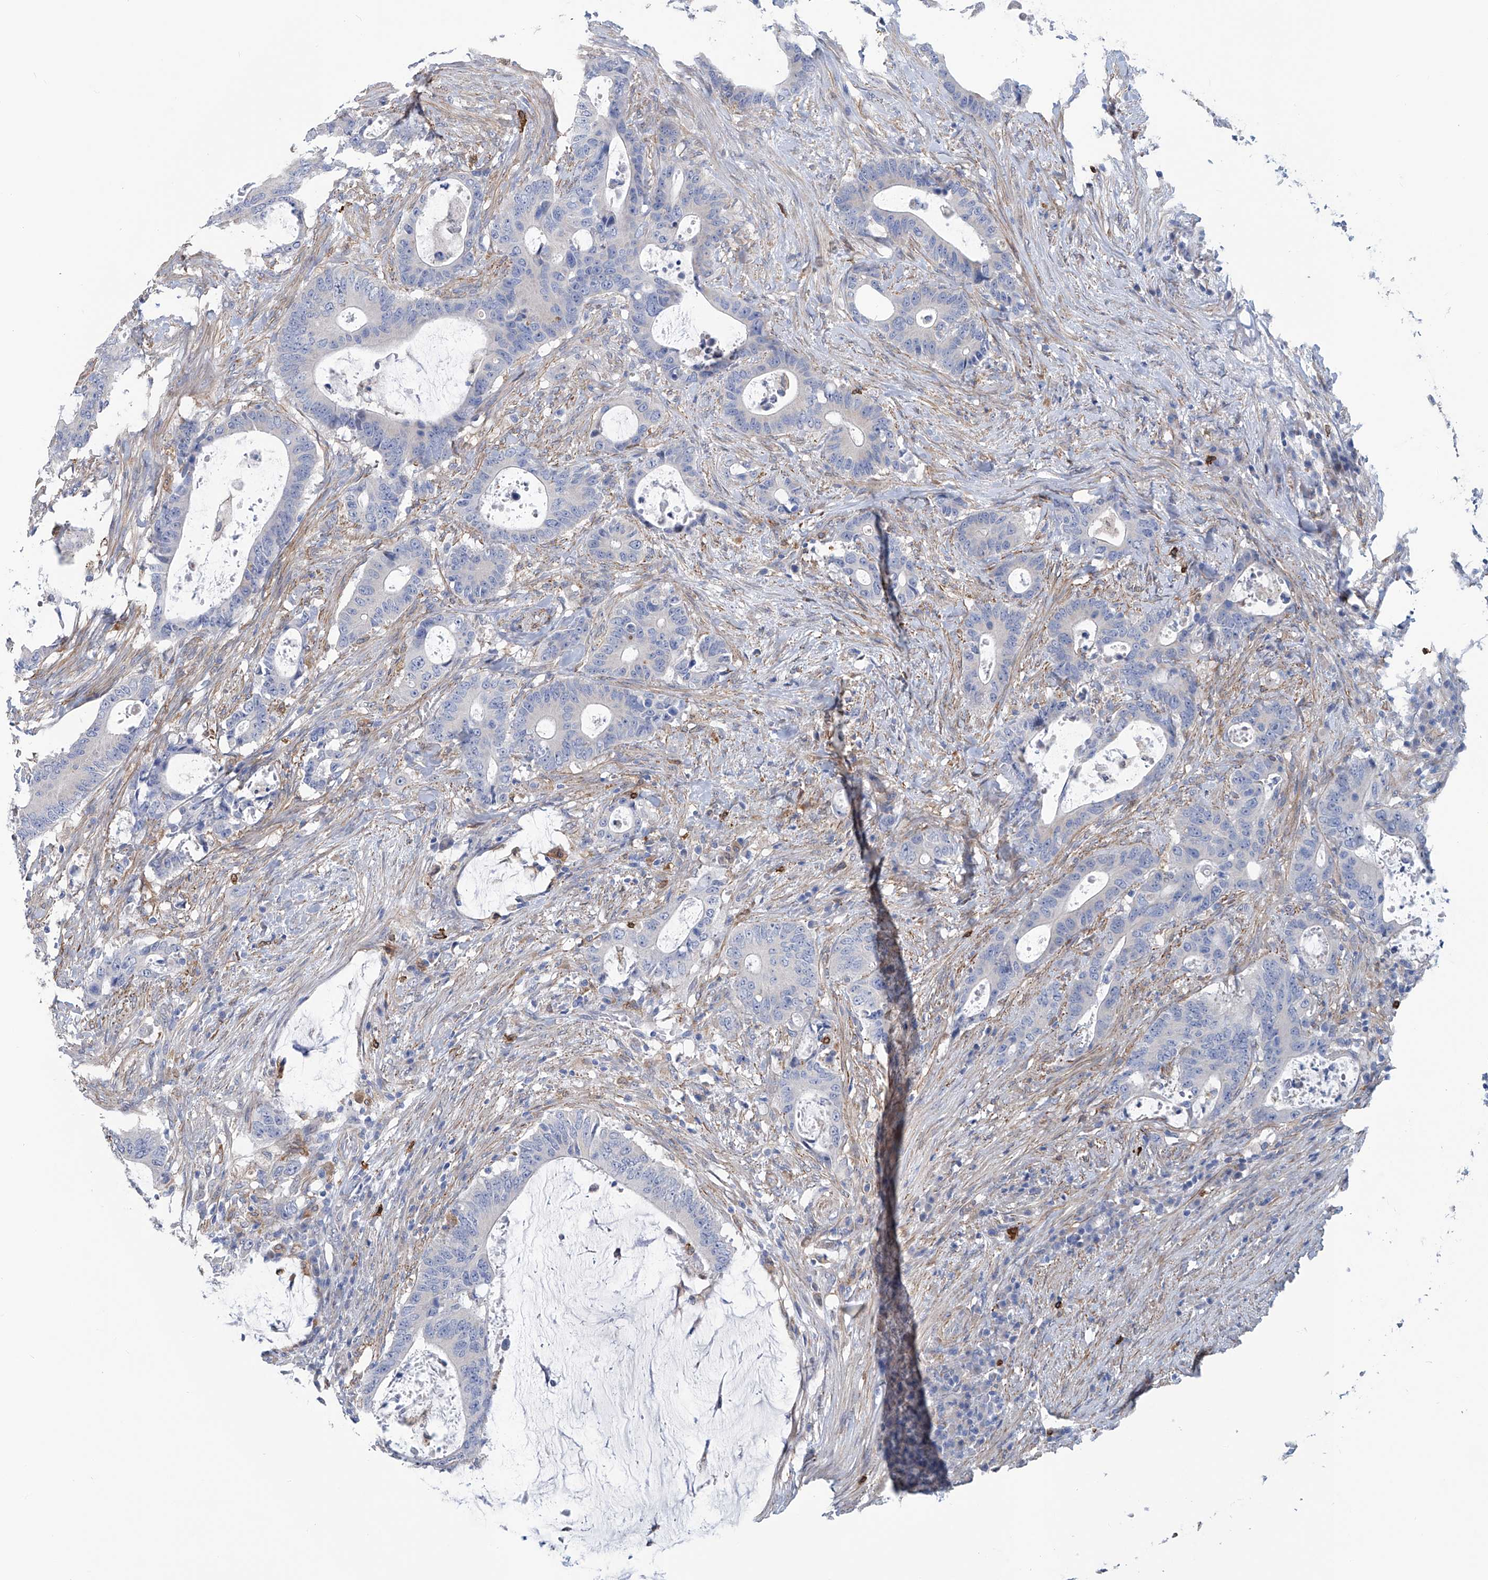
{"staining": {"intensity": "negative", "quantity": "none", "location": "none"}, "tissue": "colorectal cancer", "cell_type": "Tumor cells", "image_type": "cancer", "snomed": [{"axis": "morphology", "description": "Adenocarcinoma, NOS"}, {"axis": "topography", "description": "Colon"}], "caption": "Immunohistochemistry histopathology image of neoplastic tissue: colorectal cancer stained with DAB (3,3'-diaminobenzidine) demonstrates no significant protein staining in tumor cells. (Brightfield microscopy of DAB immunohistochemistry (IHC) at high magnification).", "gene": "TNN", "patient": {"sex": "male", "age": 83}}